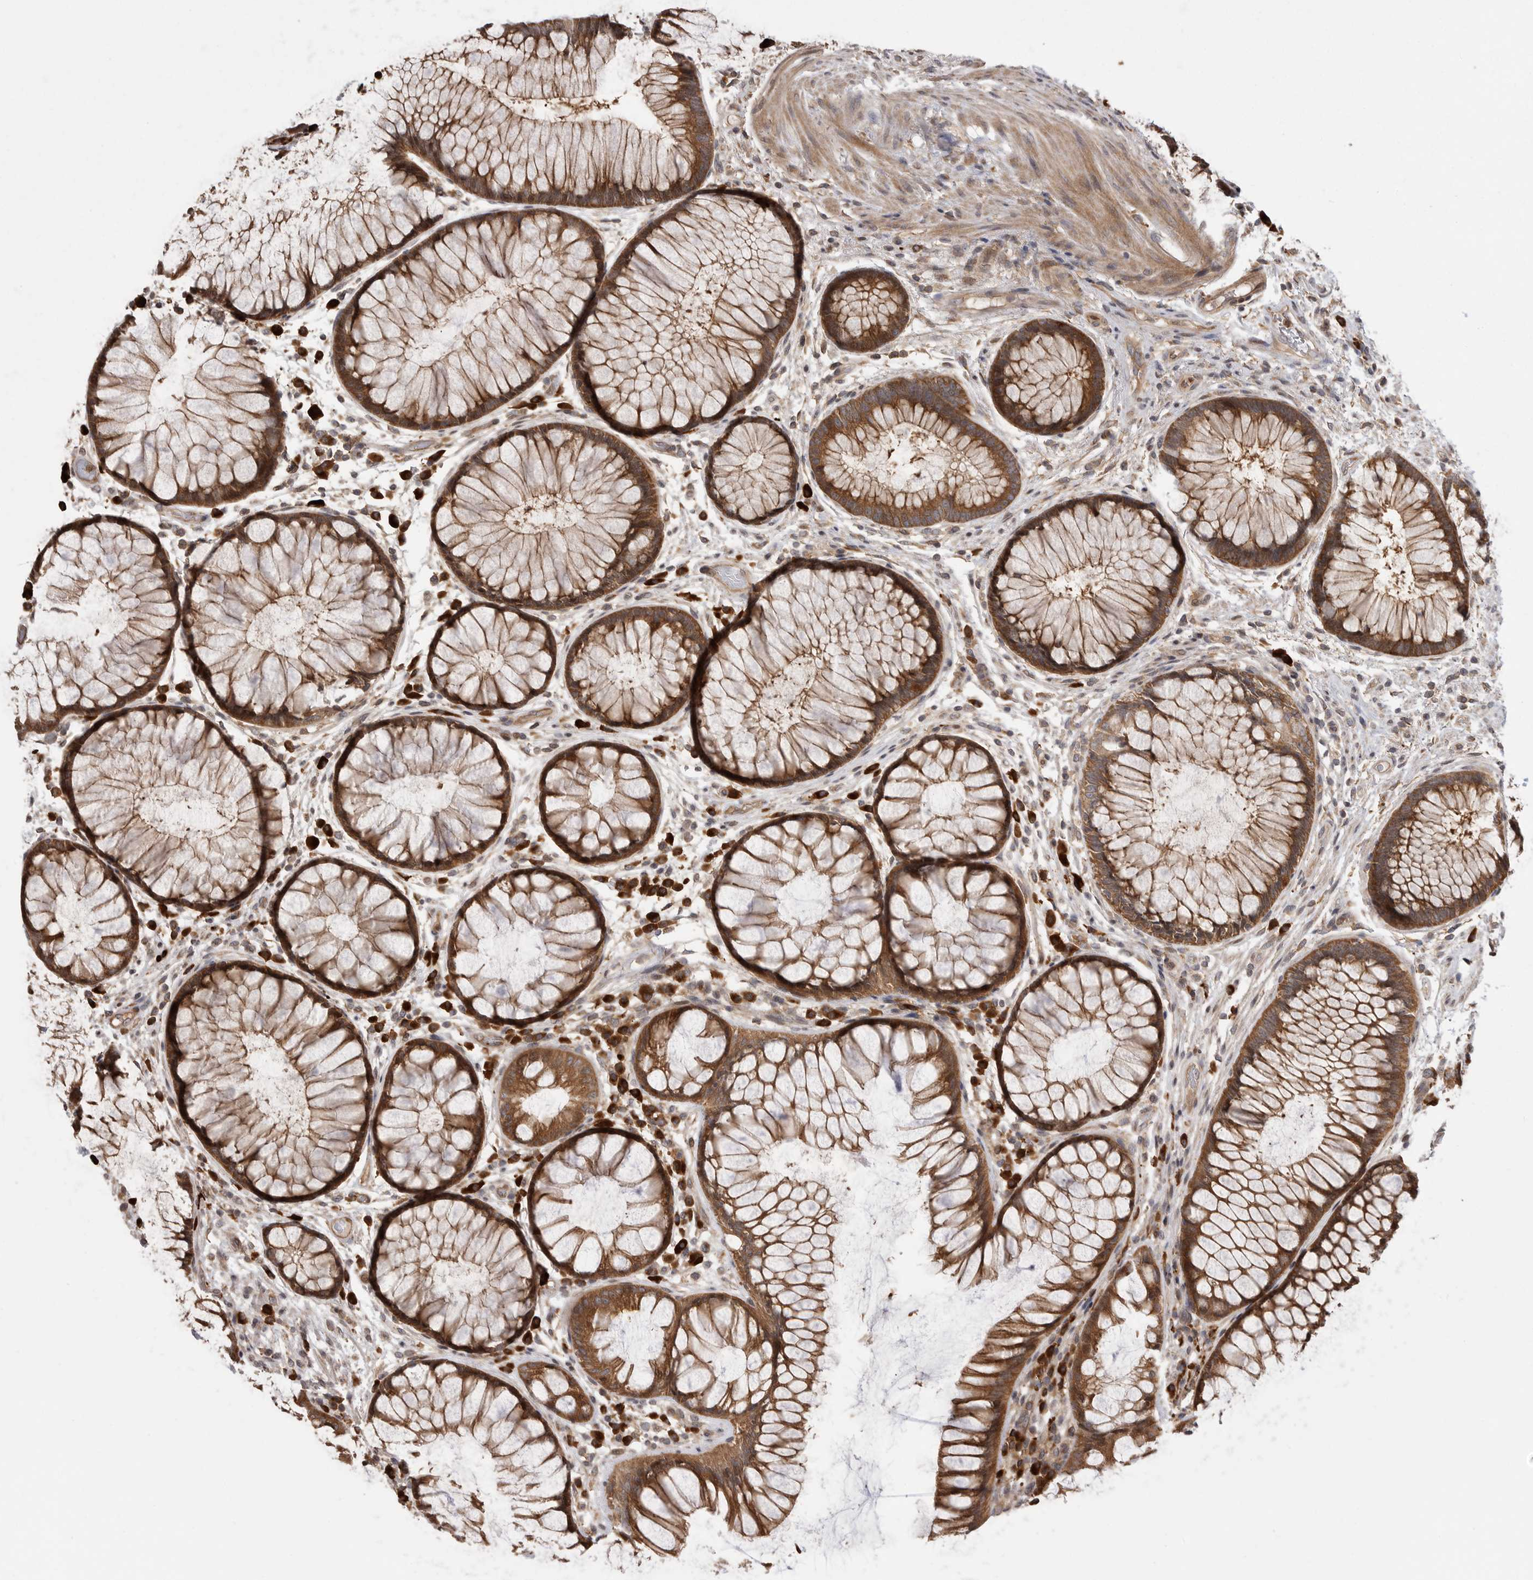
{"staining": {"intensity": "strong", "quantity": ">75%", "location": "cytoplasmic/membranous"}, "tissue": "rectum", "cell_type": "Glandular cells", "image_type": "normal", "snomed": [{"axis": "morphology", "description": "Normal tissue, NOS"}, {"axis": "topography", "description": "Rectum"}], "caption": "Immunohistochemistry (IHC) of benign human rectum displays high levels of strong cytoplasmic/membranous expression in about >75% of glandular cells.", "gene": "OXR1", "patient": {"sex": "male", "age": 51}}